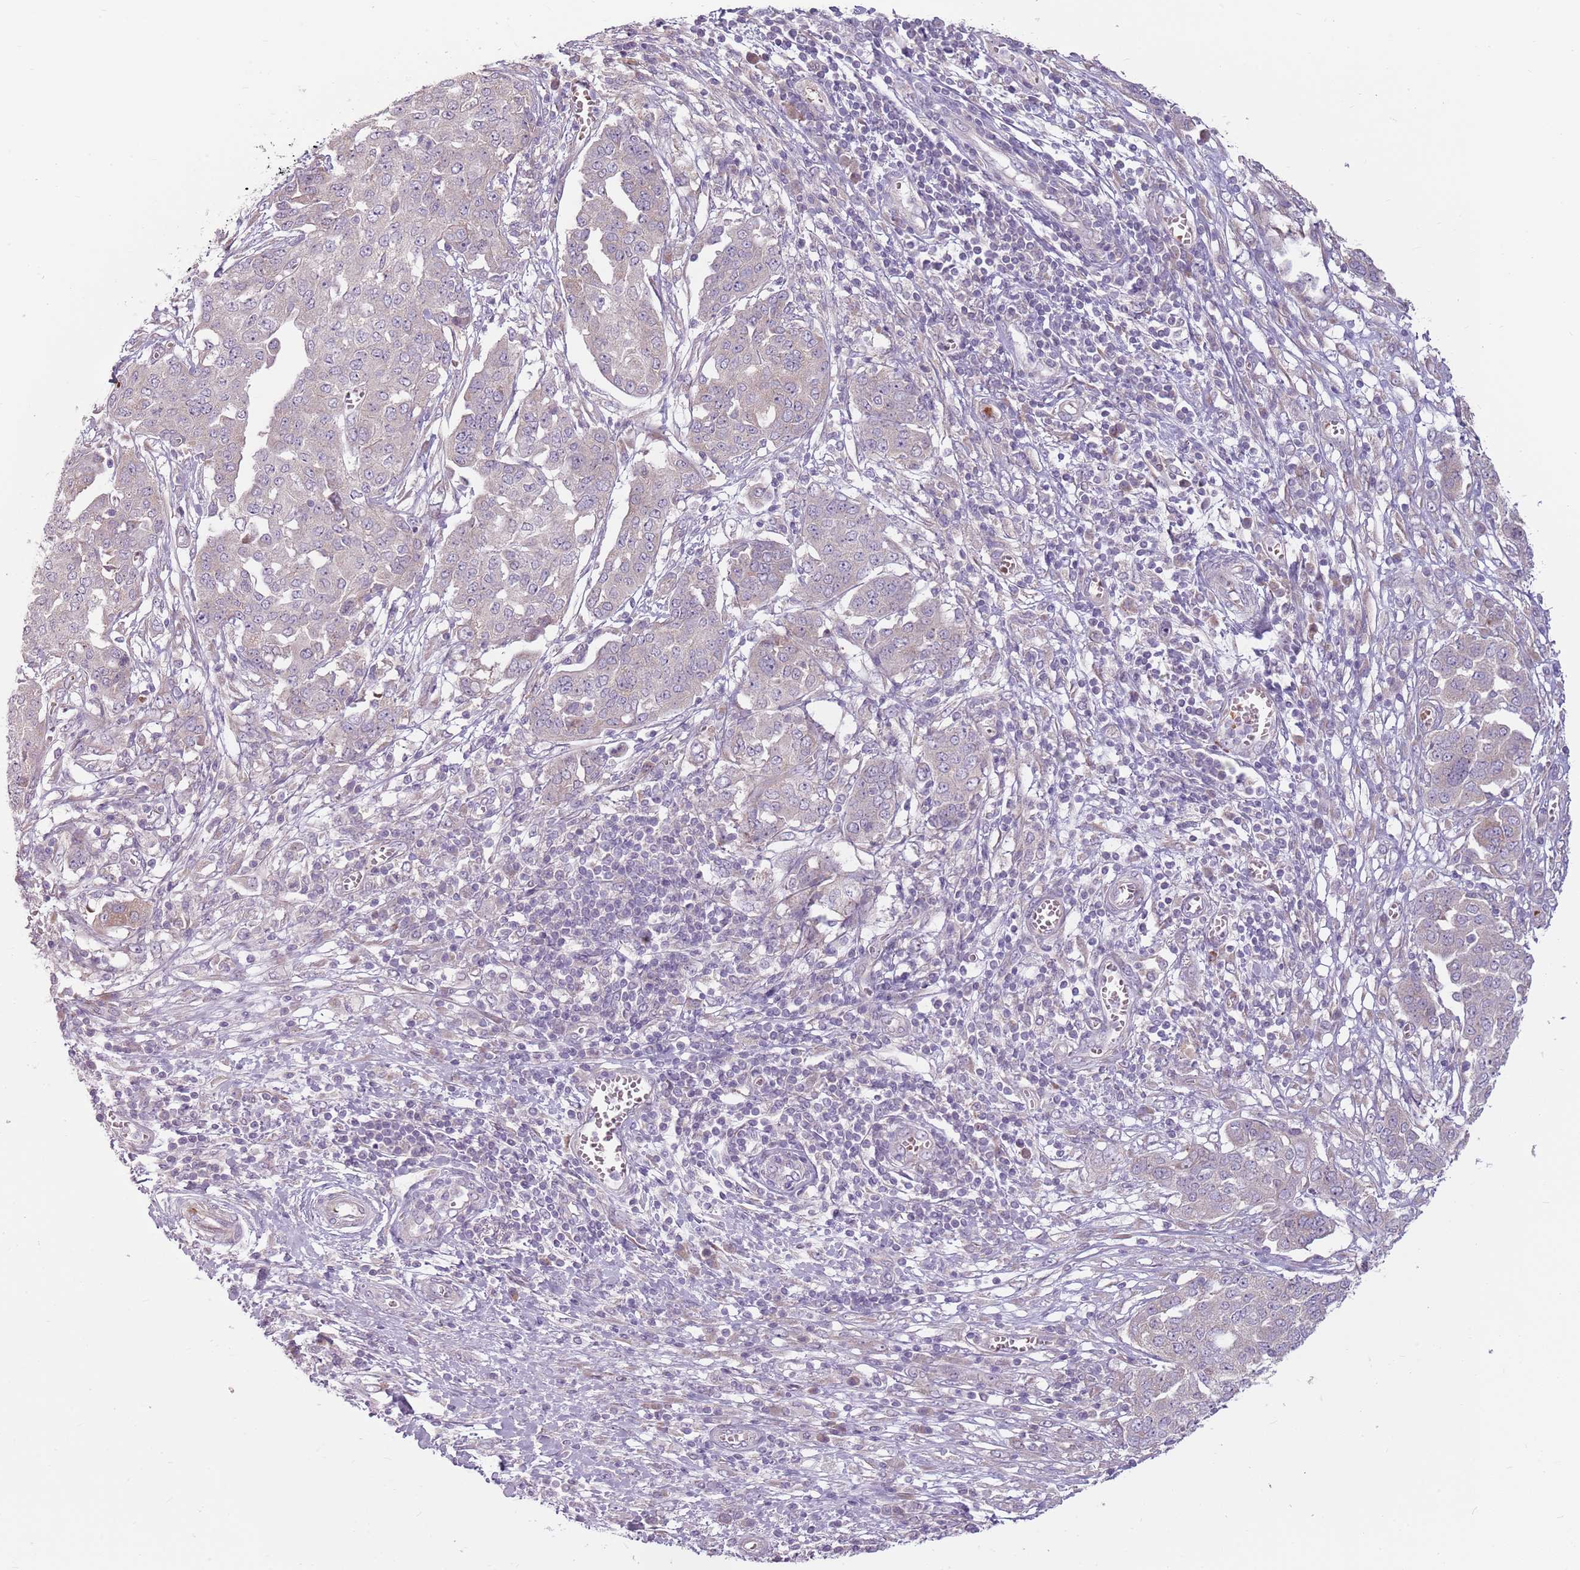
{"staining": {"intensity": "negative", "quantity": "none", "location": "none"}, "tissue": "ovarian cancer", "cell_type": "Tumor cells", "image_type": "cancer", "snomed": [{"axis": "morphology", "description": "Cystadenocarcinoma, serous, NOS"}, {"axis": "topography", "description": "Soft tissue"}, {"axis": "topography", "description": "Ovary"}], "caption": "Immunohistochemical staining of ovarian cancer displays no significant expression in tumor cells.", "gene": "HSPA14", "patient": {"sex": "female", "age": 57}}